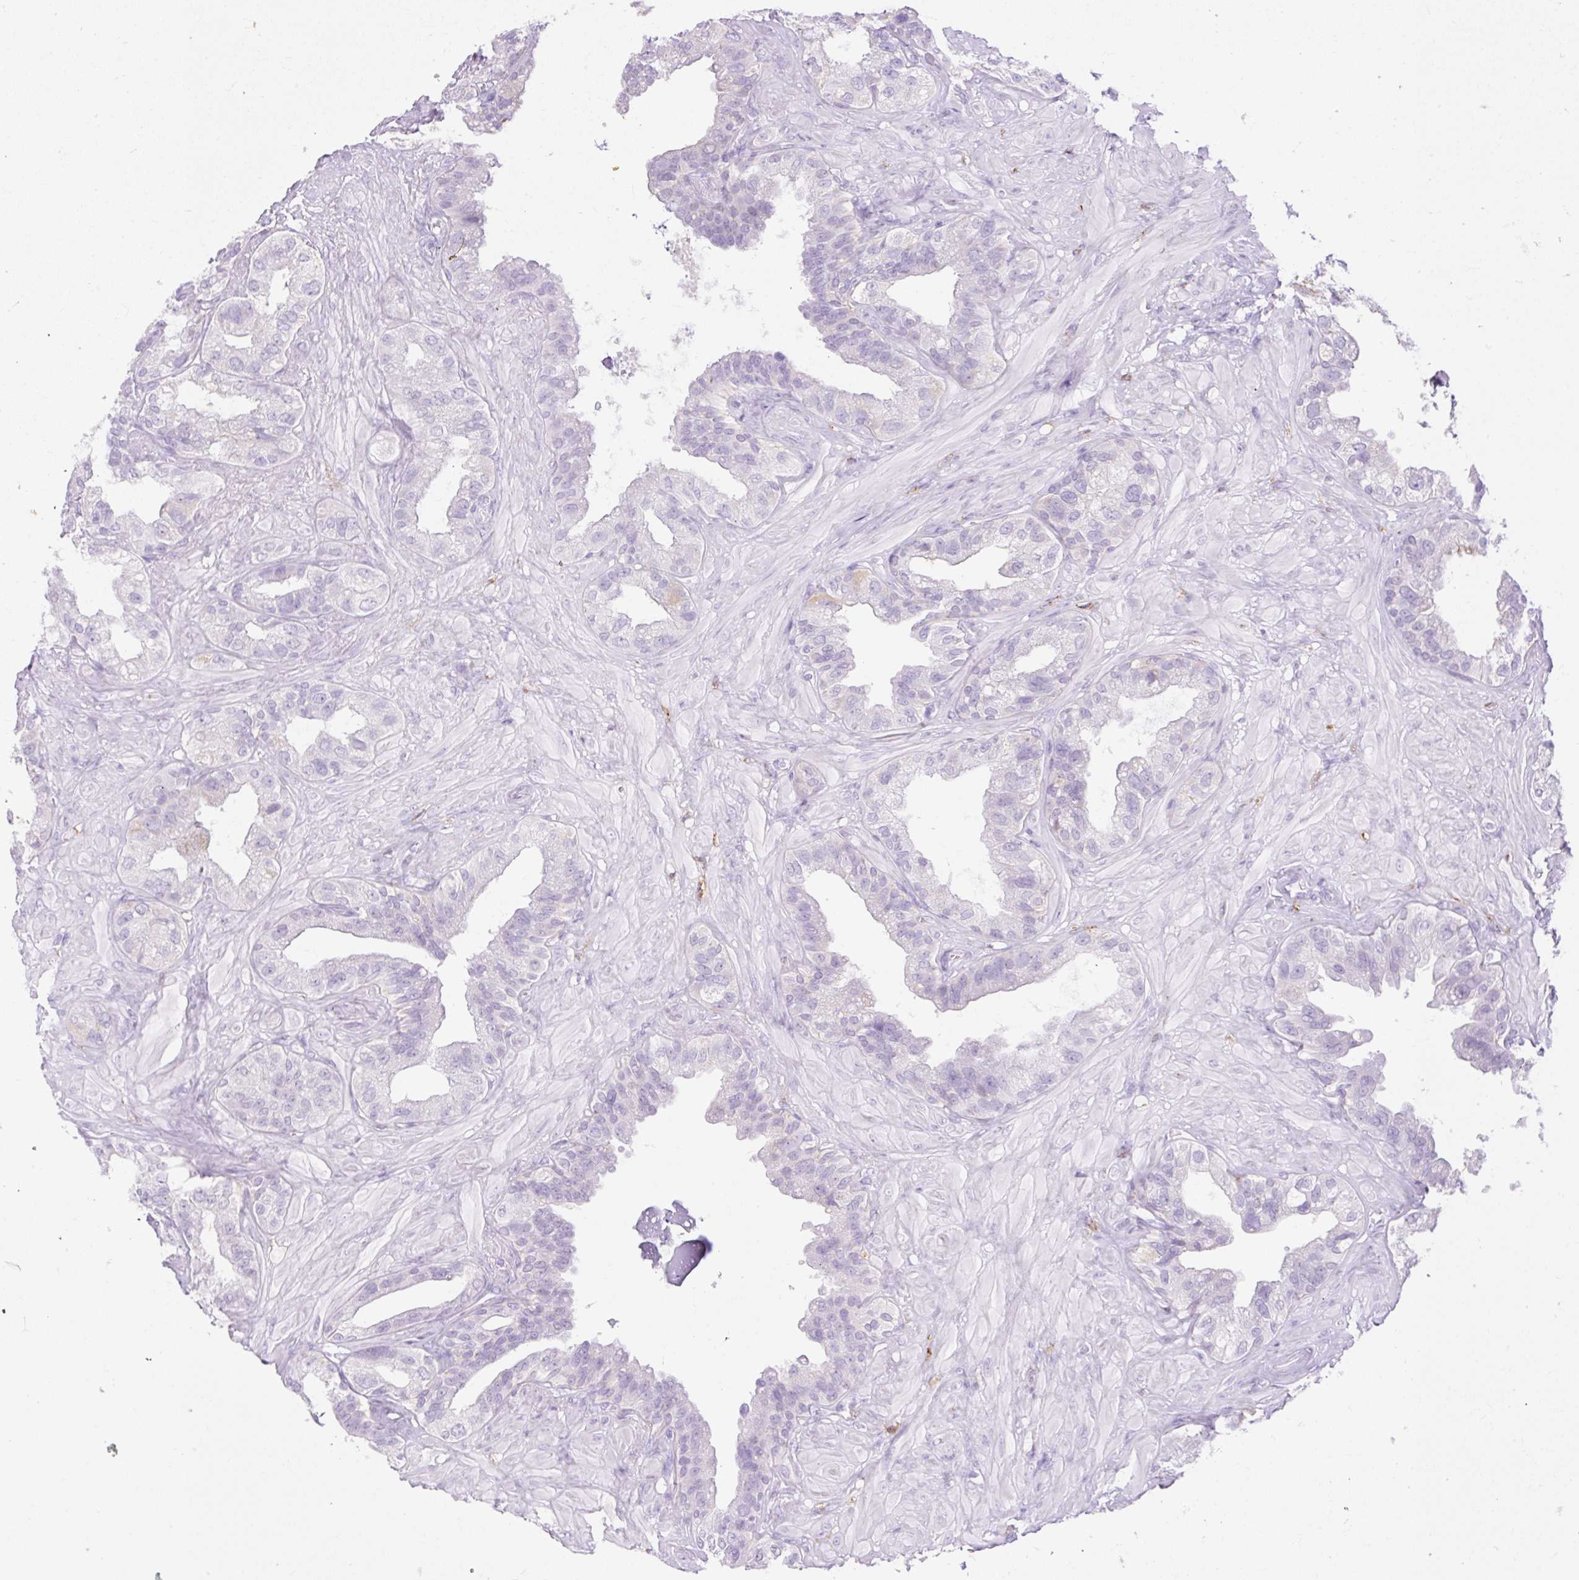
{"staining": {"intensity": "negative", "quantity": "none", "location": "none"}, "tissue": "seminal vesicle", "cell_type": "Glandular cells", "image_type": "normal", "snomed": [{"axis": "morphology", "description": "Normal tissue, NOS"}, {"axis": "topography", "description": "Seminal veicle"}, {"axis": "topography", "description": "Peripheral nerve tissue"}], "caption": "DAB (3,3'-diaminobenzidine) immunohistochemical staining of normal seminal vesicle exhibits no significant expression in glandular cells. (DAB (3,3'-diaminobenzidine) IHC with hematoxylin counter stain).", "gene": "SIGLEC1", "patient": {"sex": "male", "age": 76}}